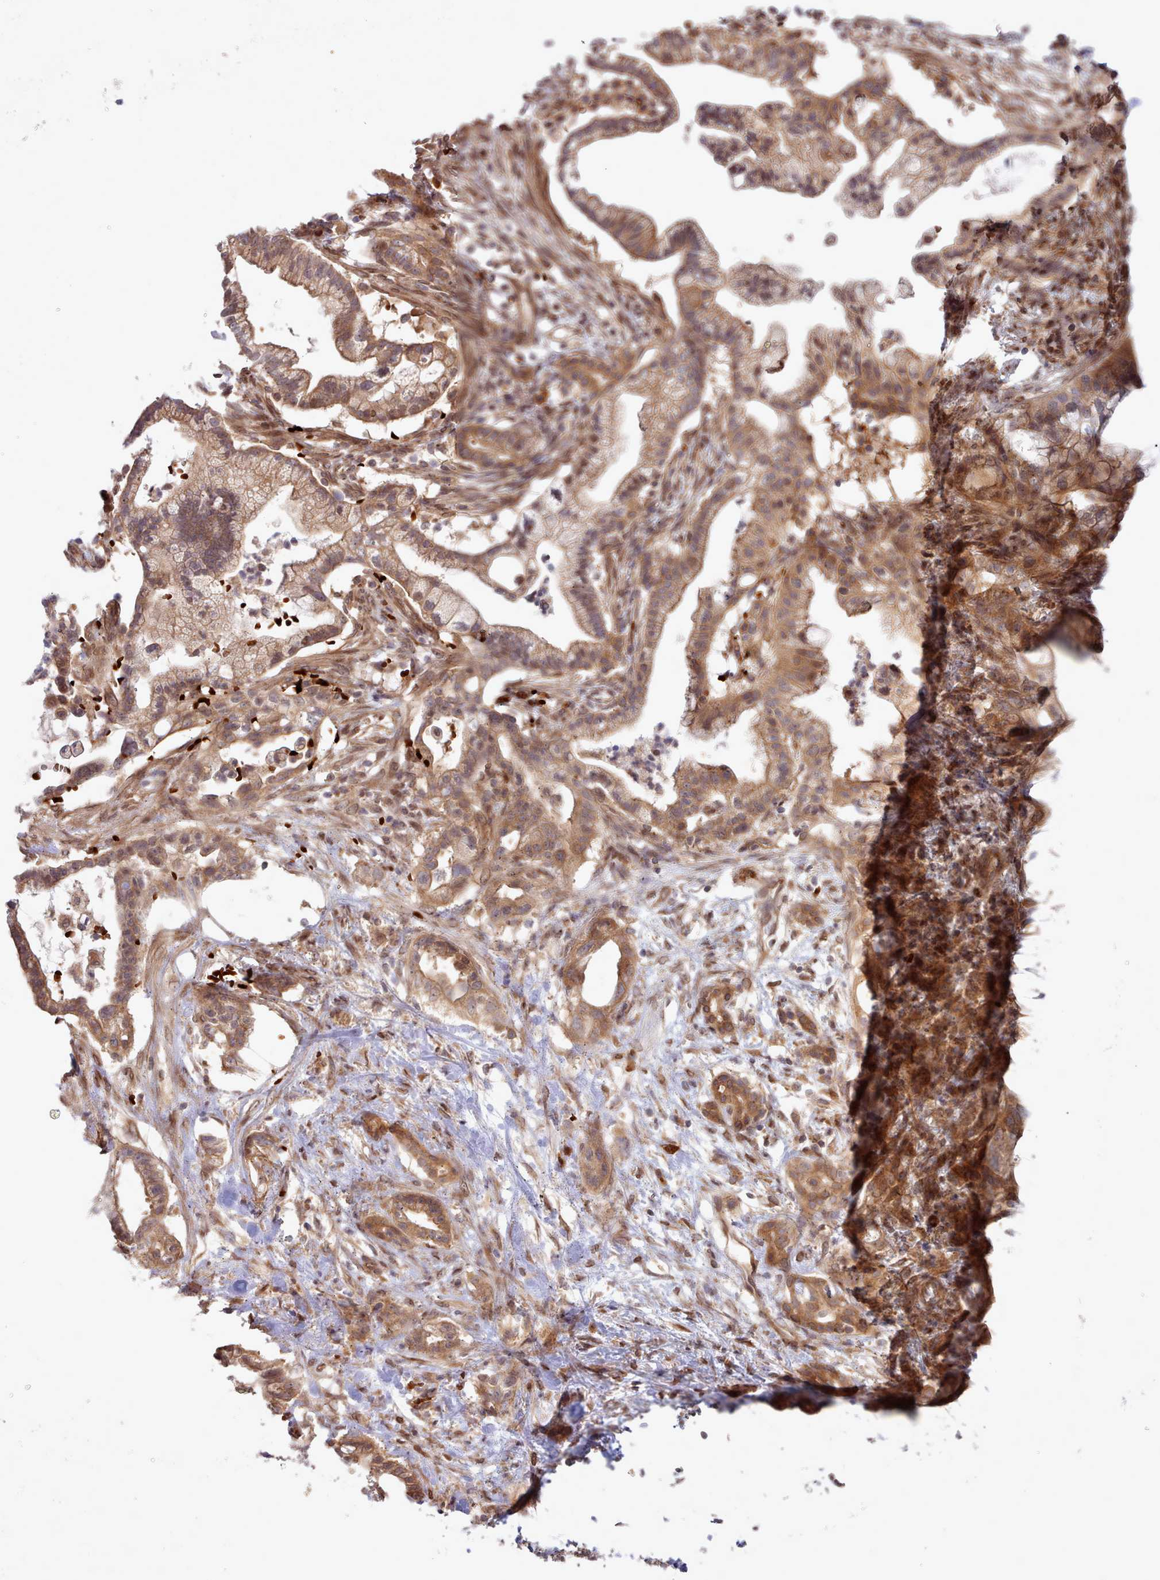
{"staining": {"intensity": "moderate", "quantity": ">75%", "location": "cytoplasmic/membranous"}, "tissue": "pancreatic cancer", "cell_type": "Tumor cells", "image_type": "cancer", "snomed": [{"axis": "morphology", "description": "Adenocarcinoma, NOS"}, {"axis": "topography", "description": "Pancreas"}], "caption": "Pancreatic cancer stained for a protein shows moderate cytoplasmic/membranous positivity in tumor cells. (DAB IHC, brown staining for protein, blue staining for nuclei).", "gene": "UBE2G1", "patient": {"sex": "male", "age": 44}}